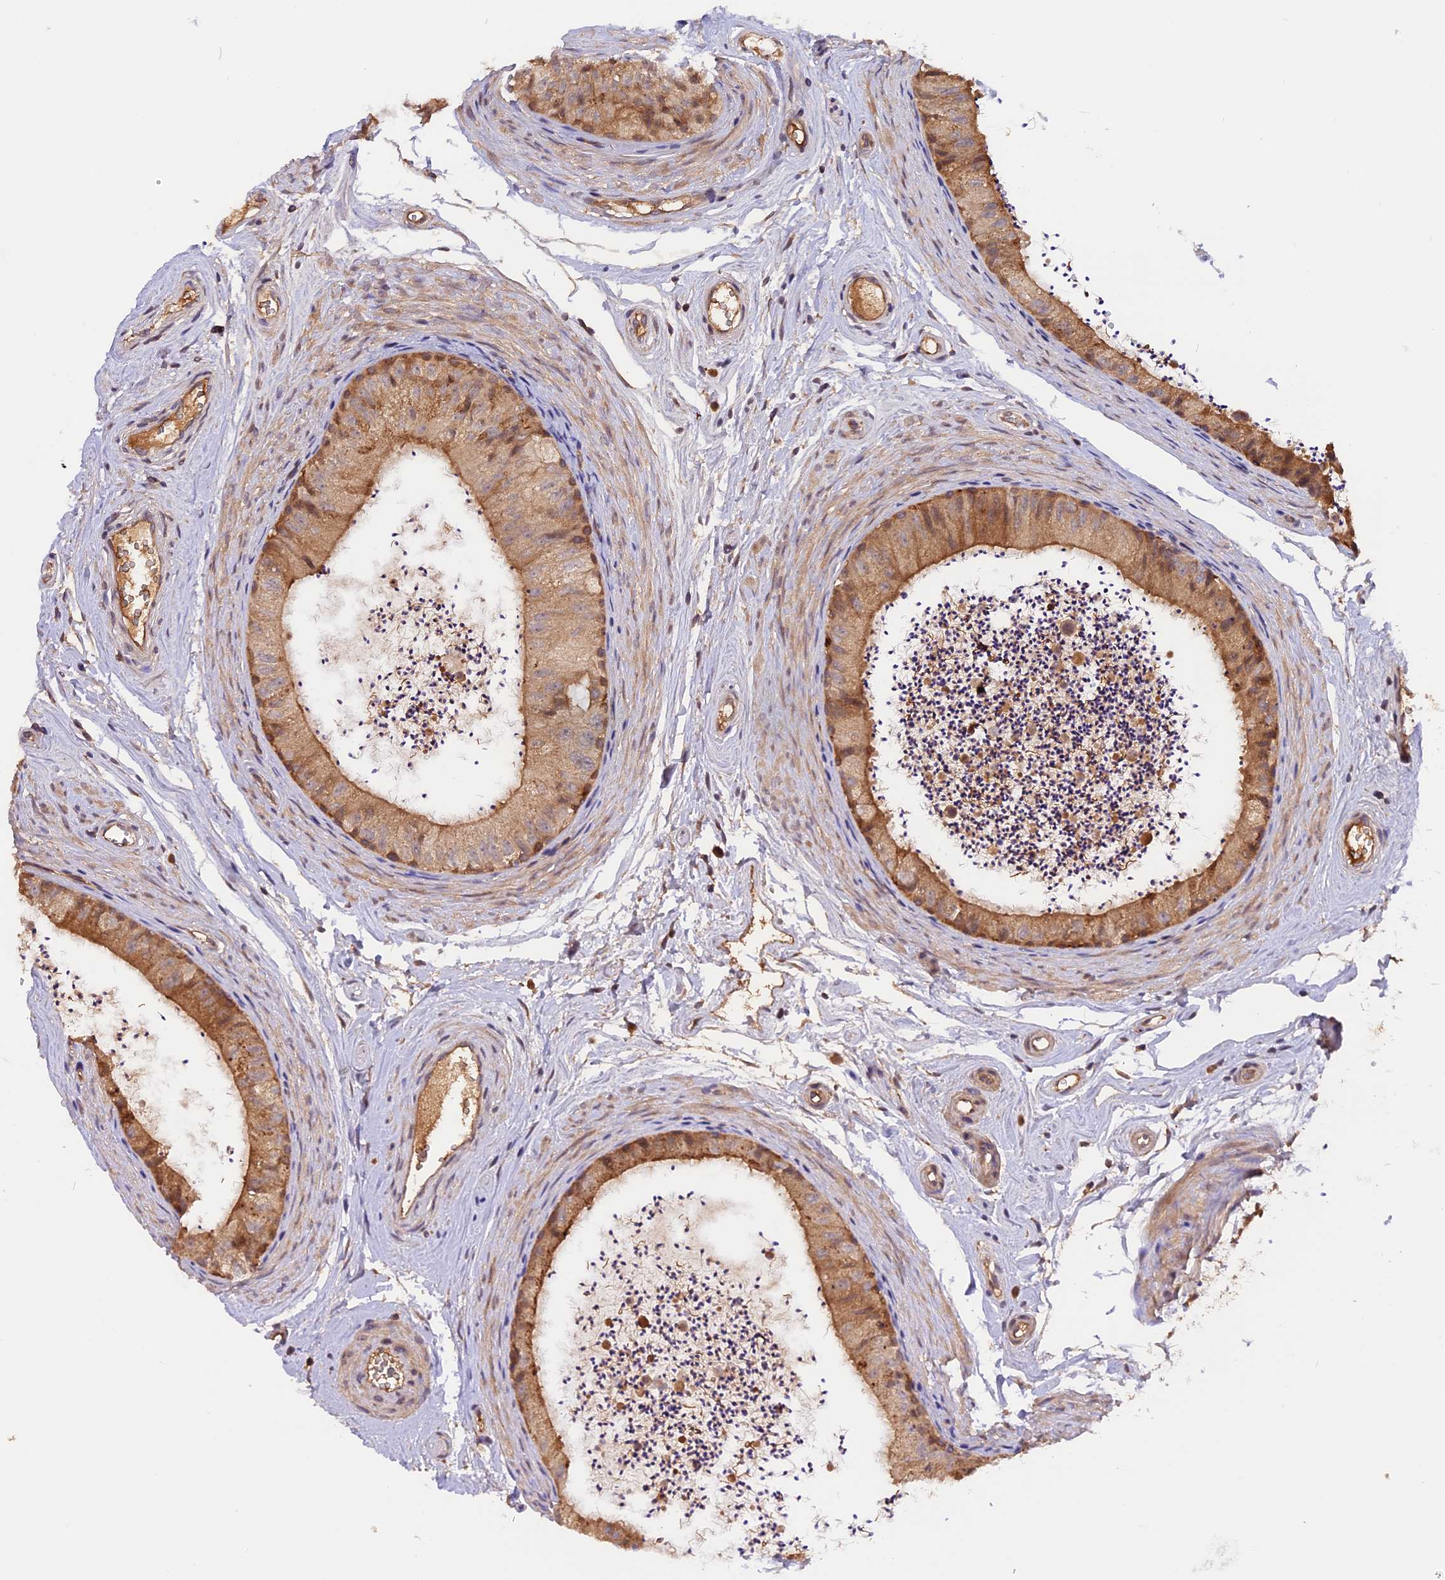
{"staining": {"intensity": "strong", "quantity": ">75%", "location": "cytoplasmic/membranous"}, "tissue": "epididymis", "cell_type": "Glandular cells", "image_type": "normal", "snomed": [{"axis": "morphology", "description": "Normal tissue, NOS"}, {"axis": "topography", "description": "Epididymis"}], "caption": "Immunohistochemistry (IHC) image of benign human epididymis stained for a protein (brown), which reveals high levels of strong cytoplasmic/membranous positivity in approximately >75% of glandular cells.", "gene": "SETD6", "patient": {"sex": "male", "age": 56}}